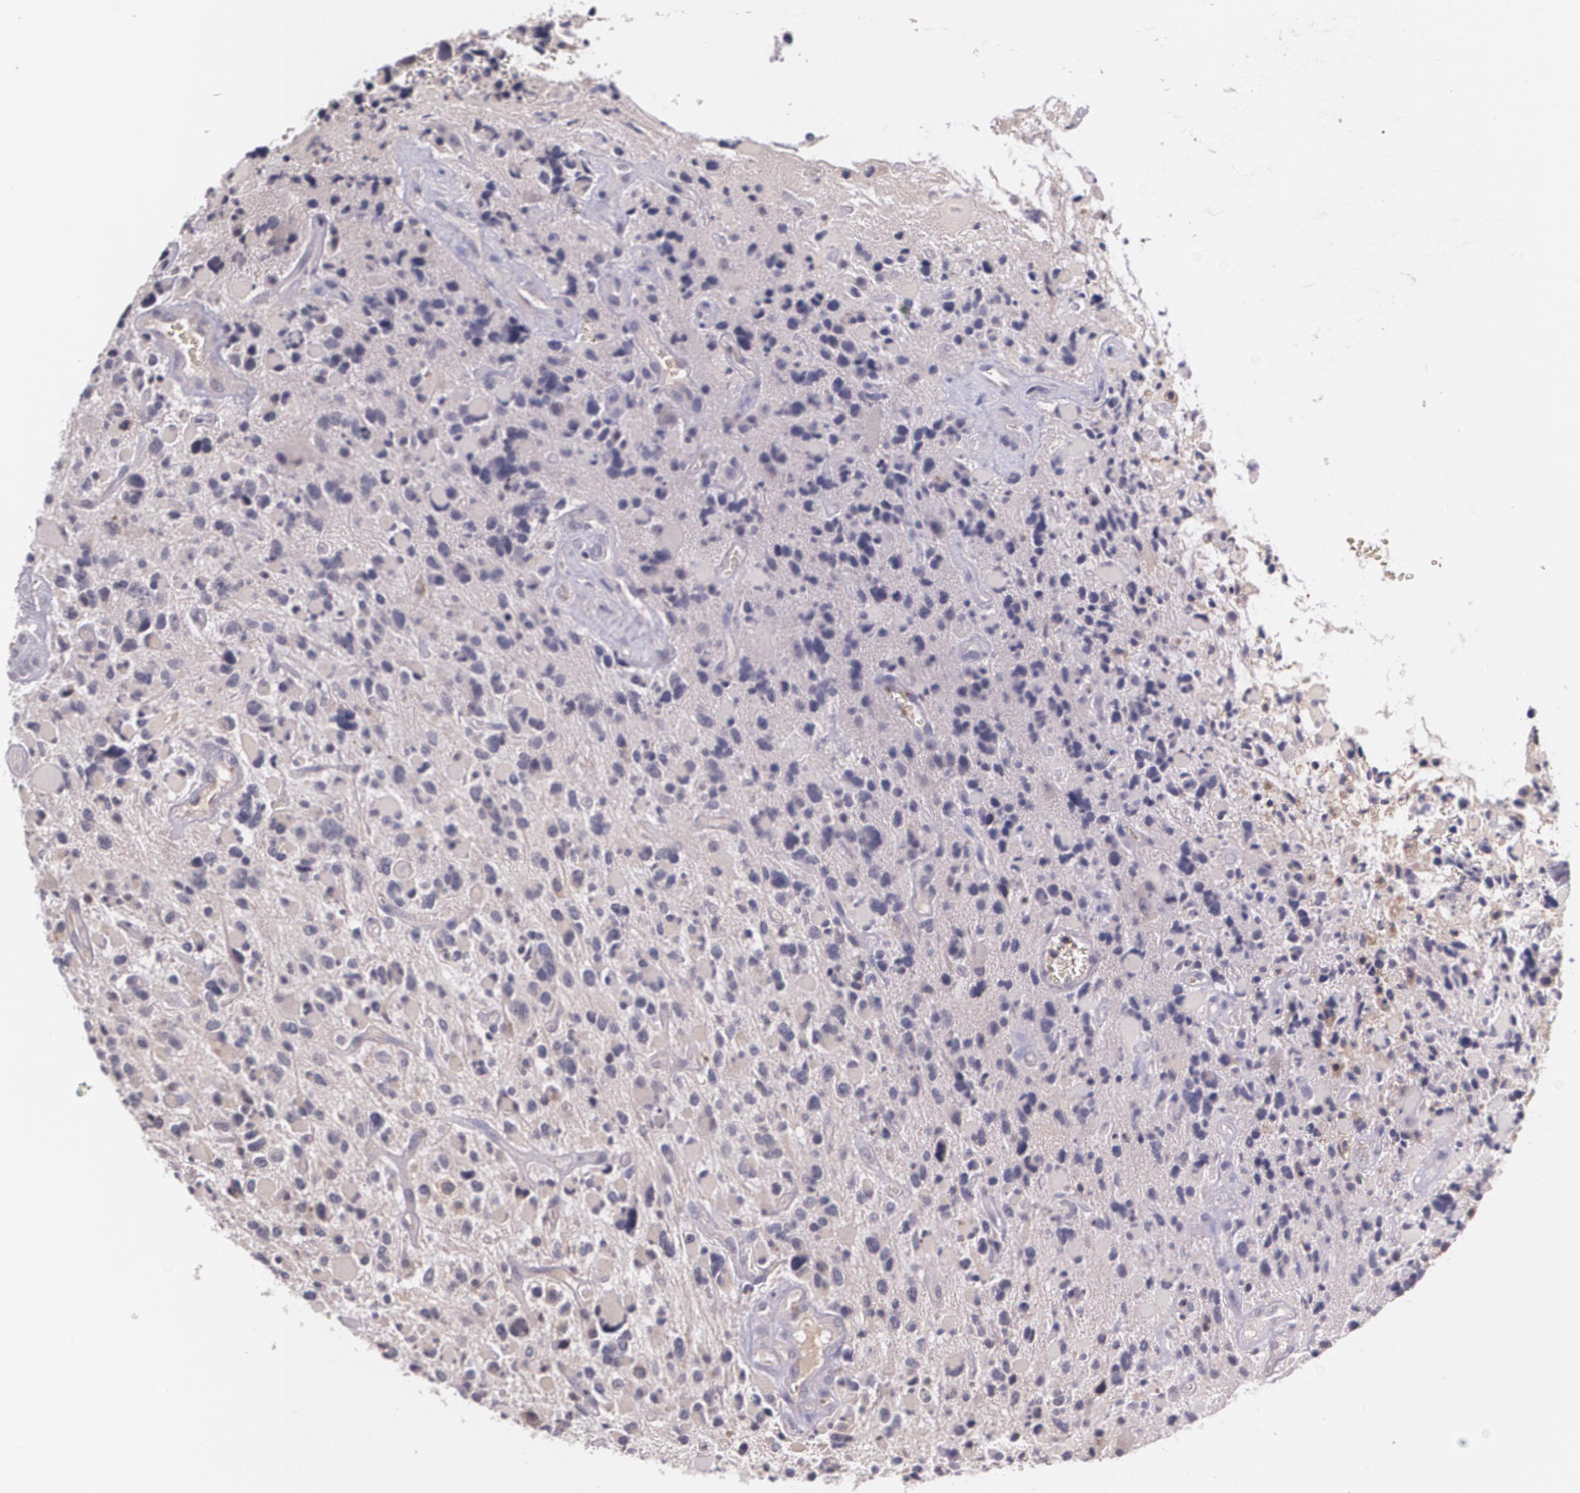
{"staining": {"intensity": "weak", "quantity": ">75%", "location": "cytoplasmic/membranous"}, "tissue": "glioma", "cell_type": "Tumor cells", "image_type": "cancer", "snomed": [{"axis": "morphology", "description": "Glioma, malignant, High grade"}, {"axis": "topography", "description": "Brain"}], "caption": "The histopathology image reveals staining of glioma, revealing weak cytoplasmic/membranous protein staining (brown color) within tumor cells.", "gene": "TM4SF1", "patient": {"sex": "female", "age": 37}}